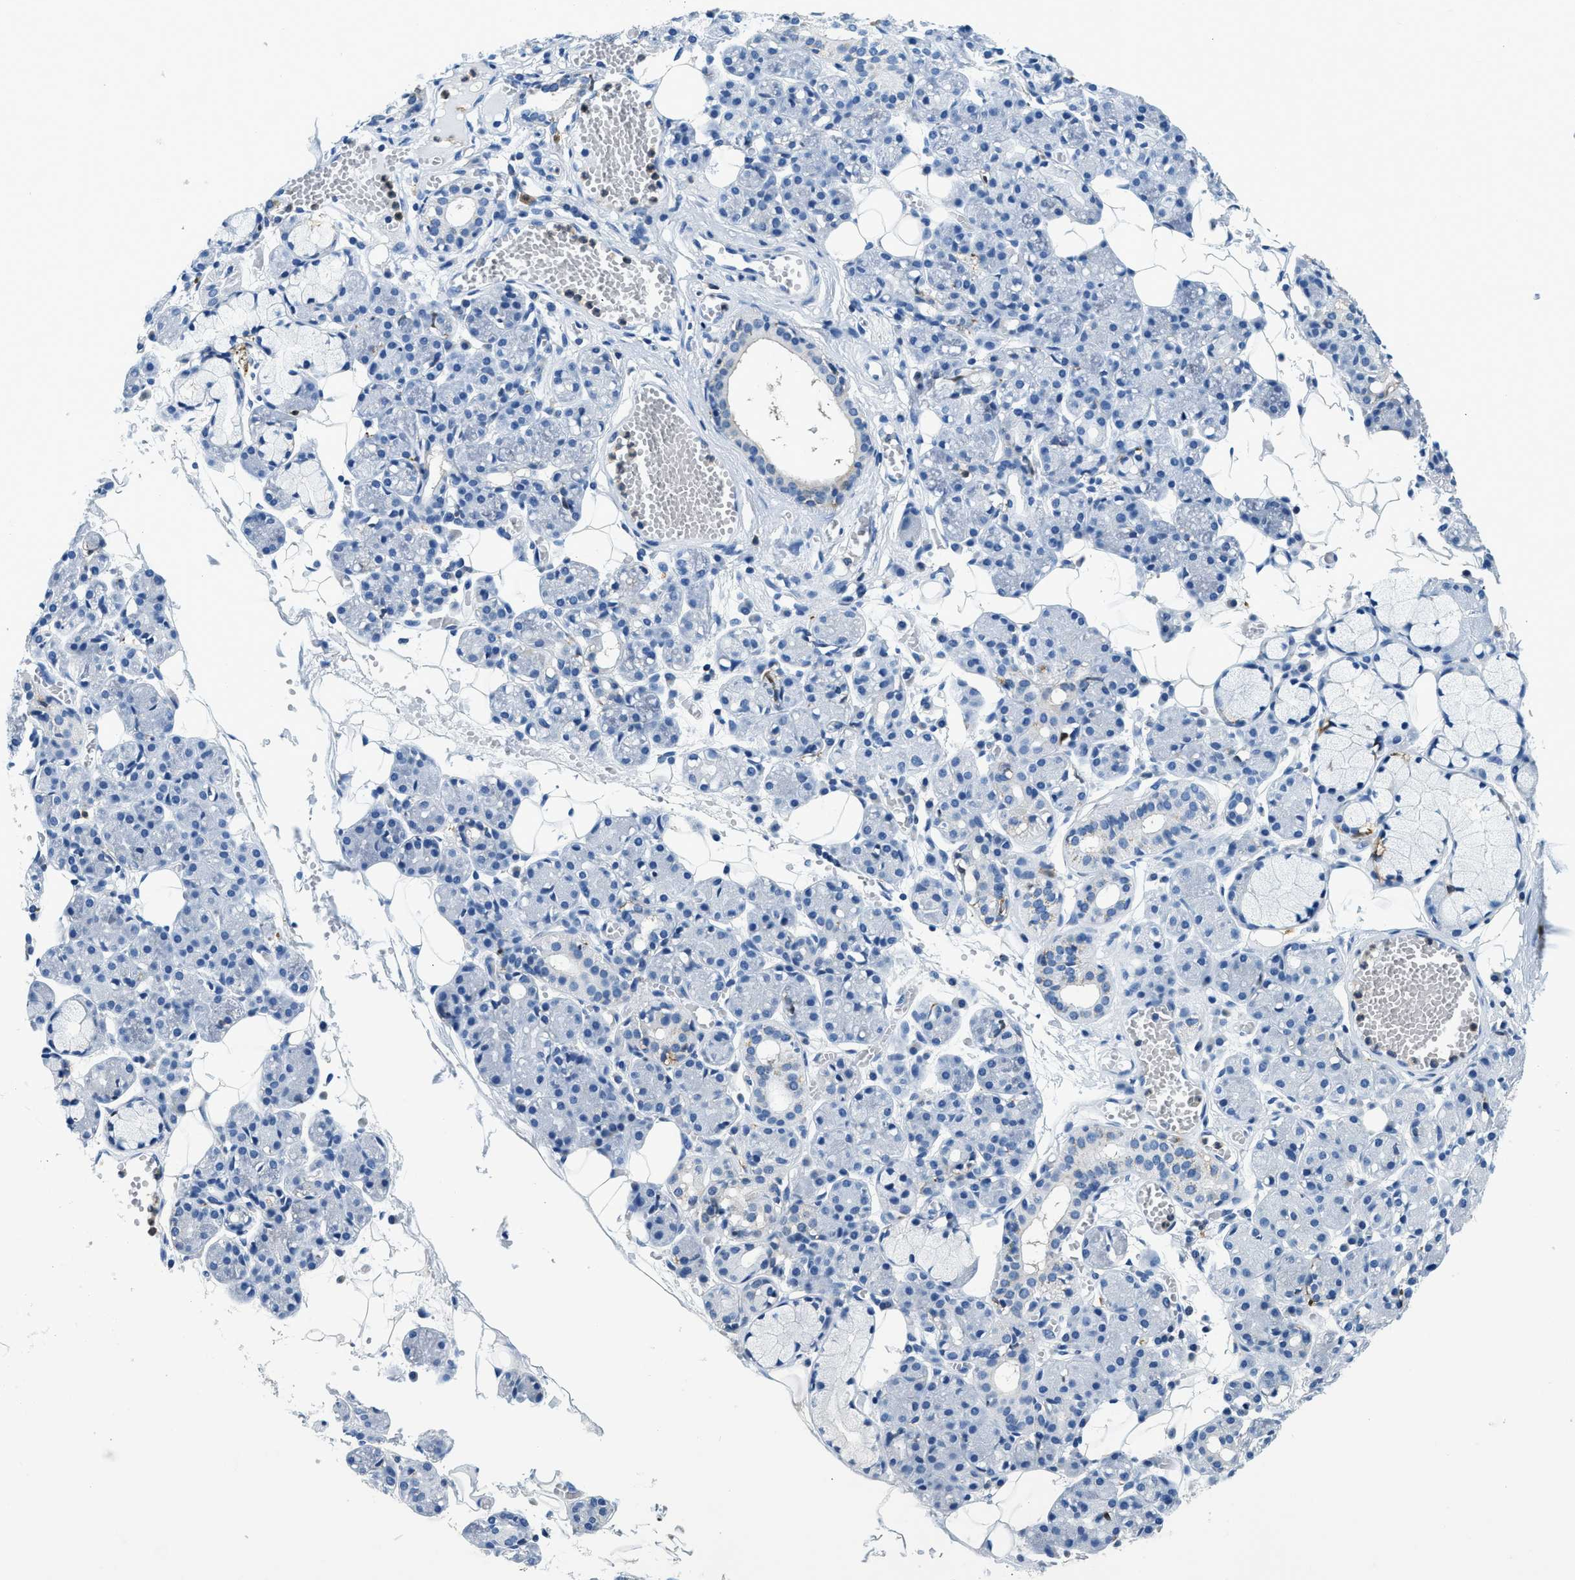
{"staining": {"intensity": "negative", "quantity": "none", "location": "none"}, "tissue": "salivary gland", "cell_type": "Glandular cells", "image_type": "normal", "snomed": [{"axis": "morphology", "description": "Normal tissue, NOS"}, {"axis": "topography", "description": "Salivary gland"}], "caption": "Immunohistochemistry histopathology image of benign salivary gland stained for a protein (brown), which reveals no positivity in glandular cells. (Stains: DAB IHC with hematoxylin counter stain, Microscopy: brightfield microscopy at high magnification).", "gene": "CAPG", "patient": {"sex": "male", "age": 63}}